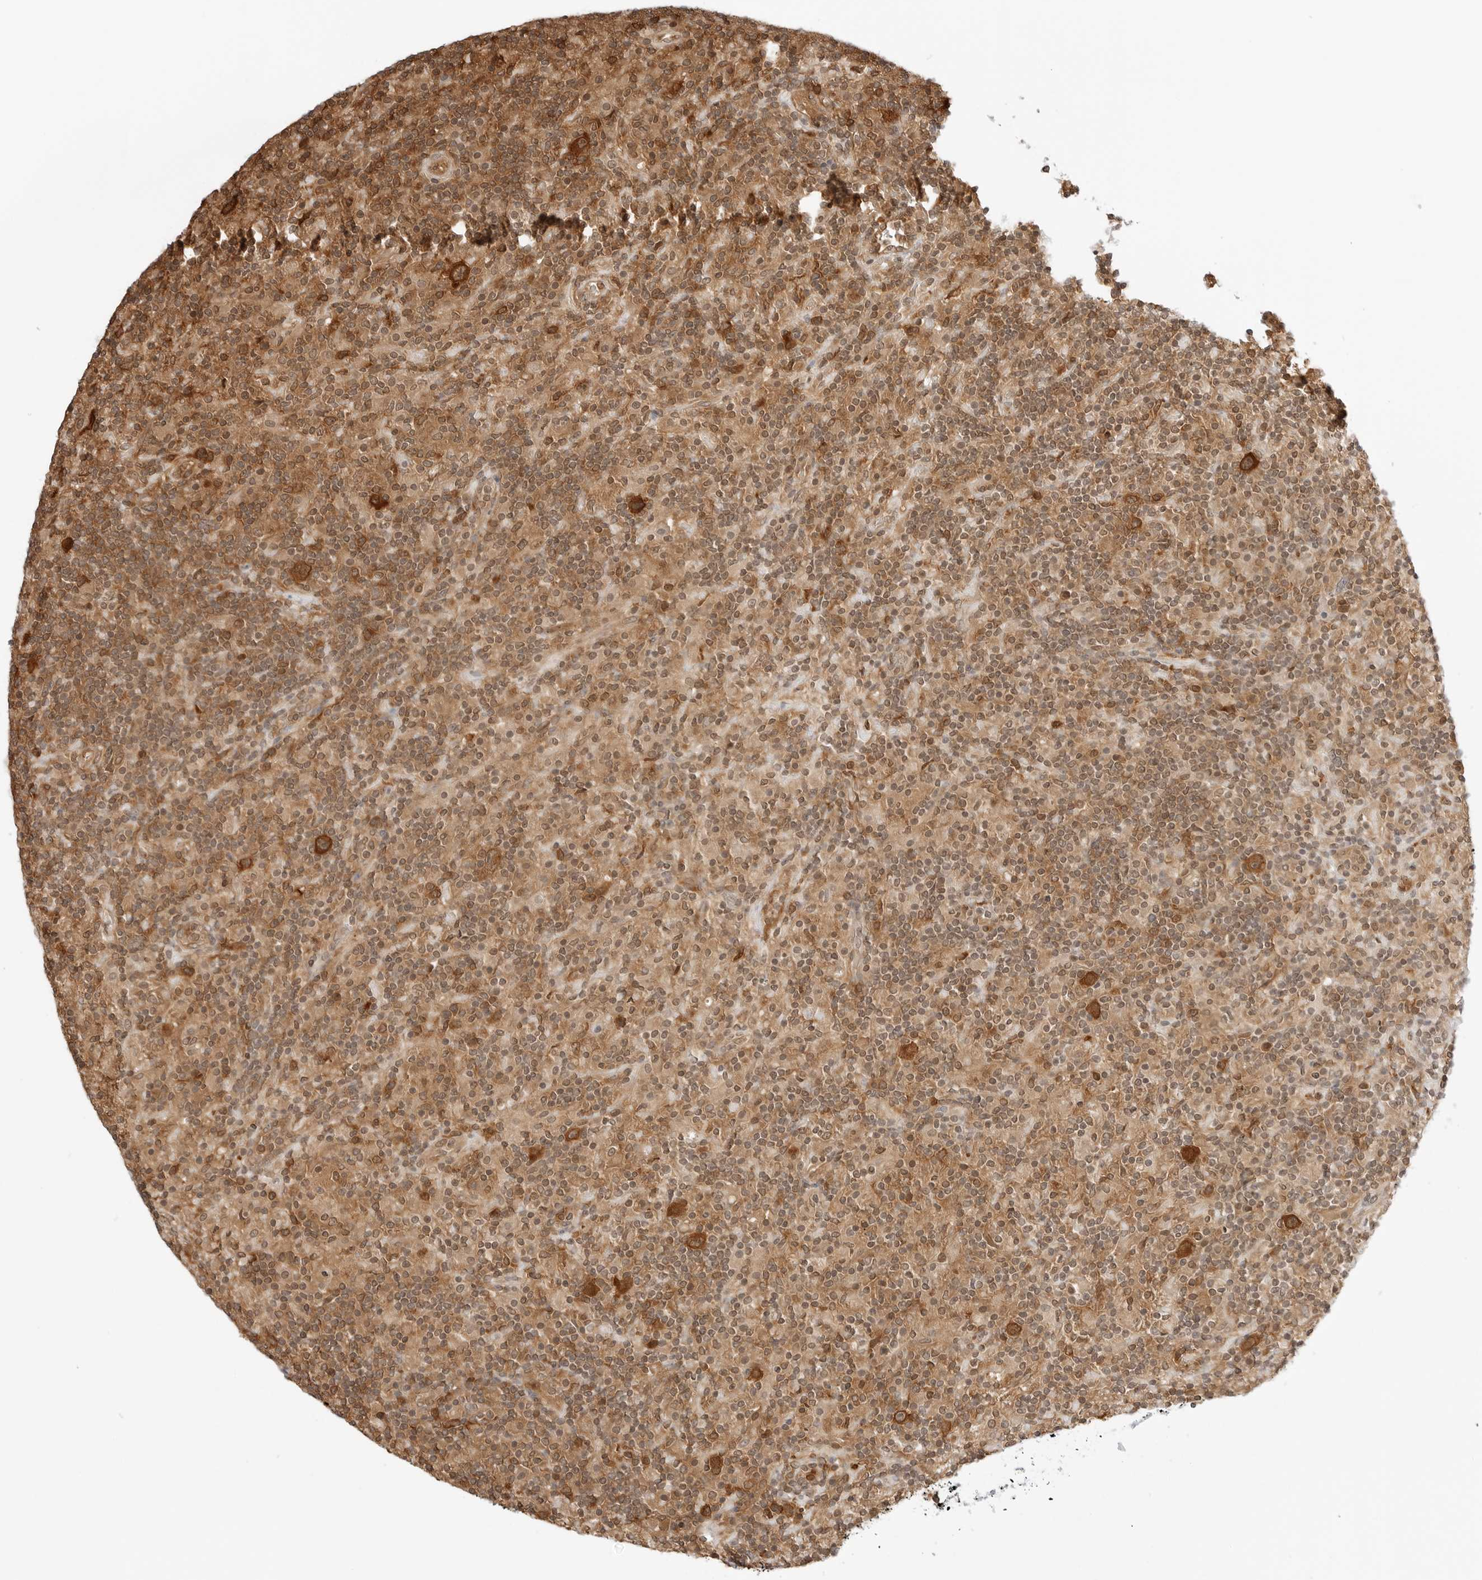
{"staining": {"intensity": "strong", "quantity": ">75%", "location": "cytoplasmic/membranous"}, "tissue": "lymphoma", "cell_type": "Tumor cells", "image_type": "cancer", "snomed": [{"axis": "morphology", "description": "Hodgkin's disease, NOS"}, {"axis": "topography", "description": "Lymph node"}], "caption": "High-power microscopy captured an IHC photomicrograph of Hodgkin's disease, revealing strong cytoplasmic/membranous expression in about >75% of tumor cells.", "gene": "NUDC", "patient": {"sex": "male", "age": 70}}